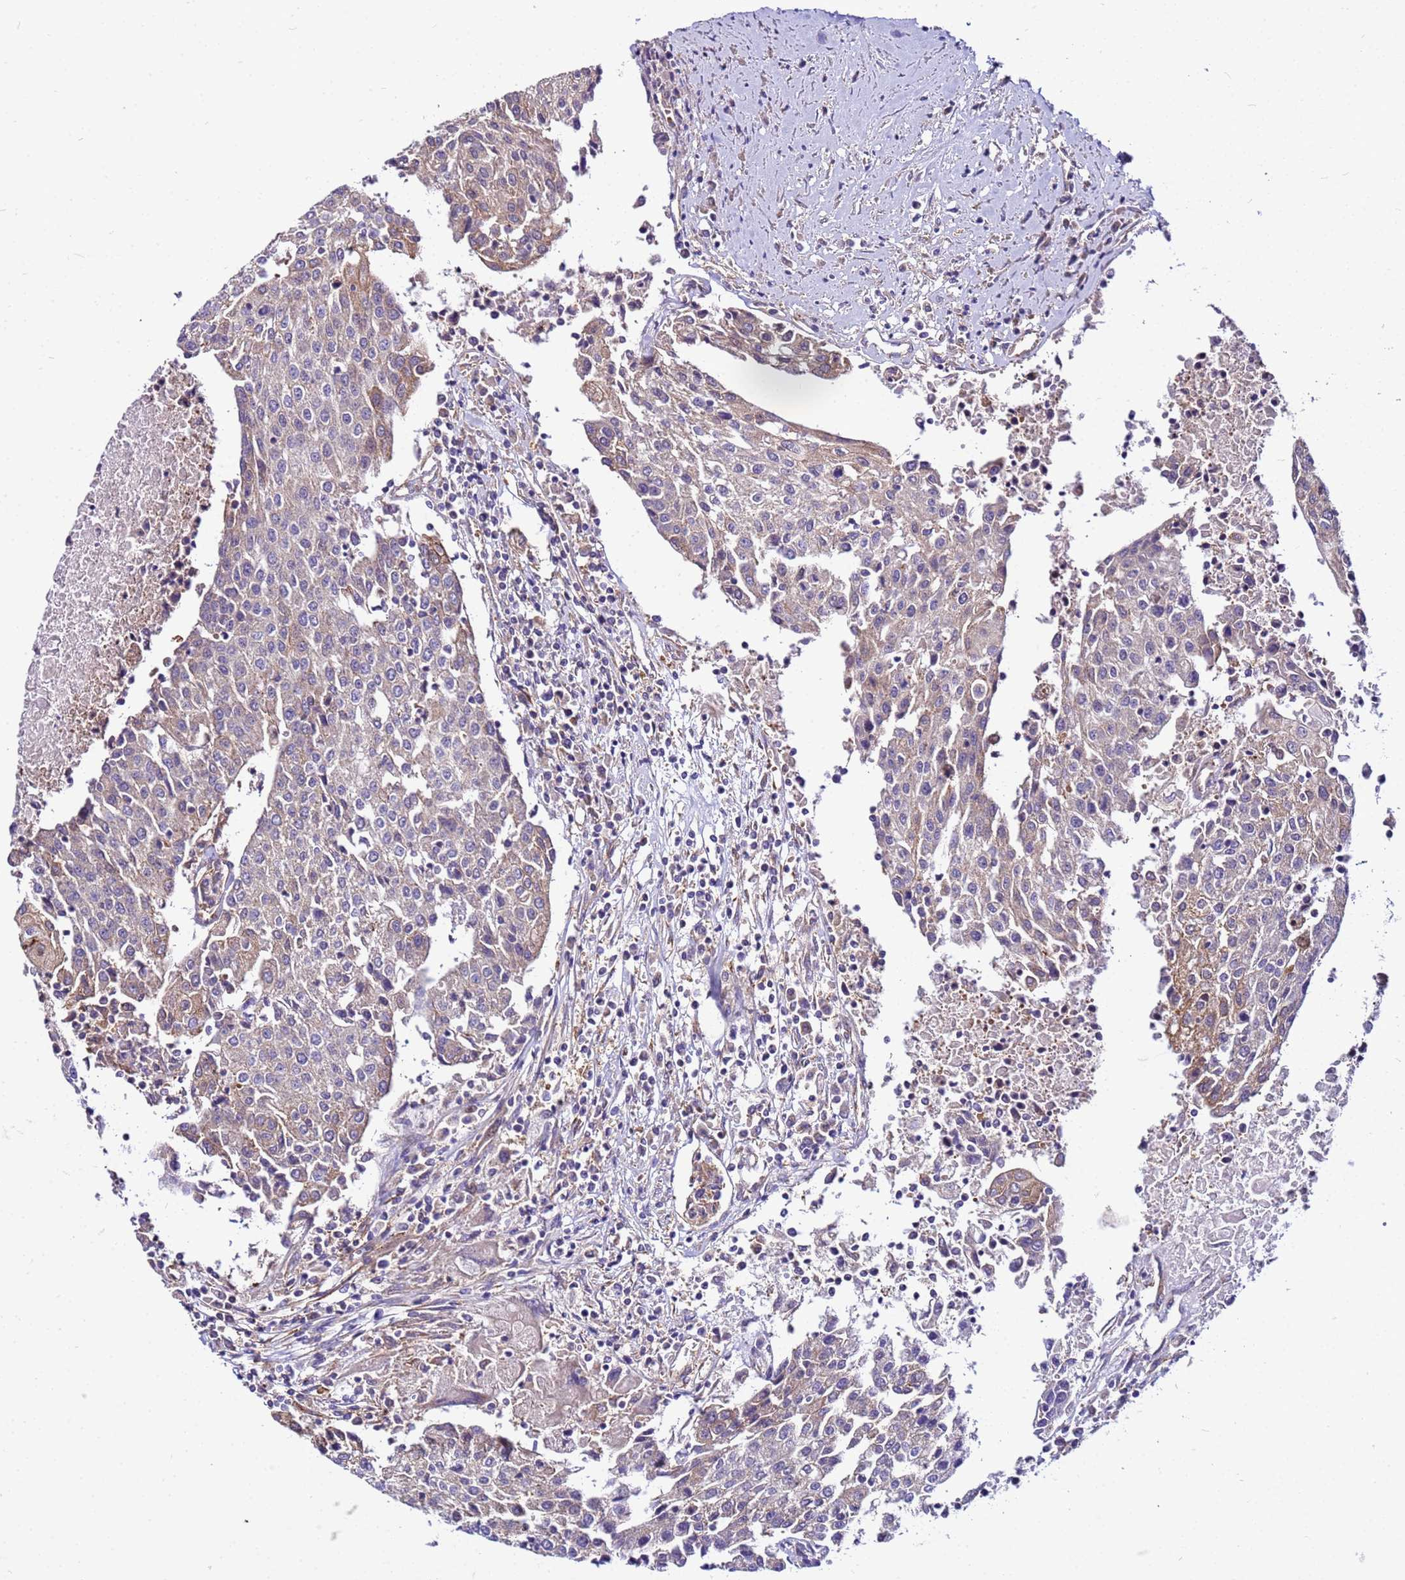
{"staining": {"intensity": "weak", "quantity": "25%-75%", "location": "cytoplasmic/membranous"}, "tissue": "urothelial cancer", "cell_type": "Tumor cells", "image_type": "cancer", "snomed": [{"axis": "morphology", "description": "Urothelial carcinoma, High grade"}, {"axis": "topography", "description": "Urinary bladder"}], "caption": "Immunohistochemical staining of human urothelial cancer exhibits weak cytoplasmic/membranous protein expression in about 25%-75% of tumor cells.", "gene": "PKD1", "patient": {"sex": "female", "age": 85}}